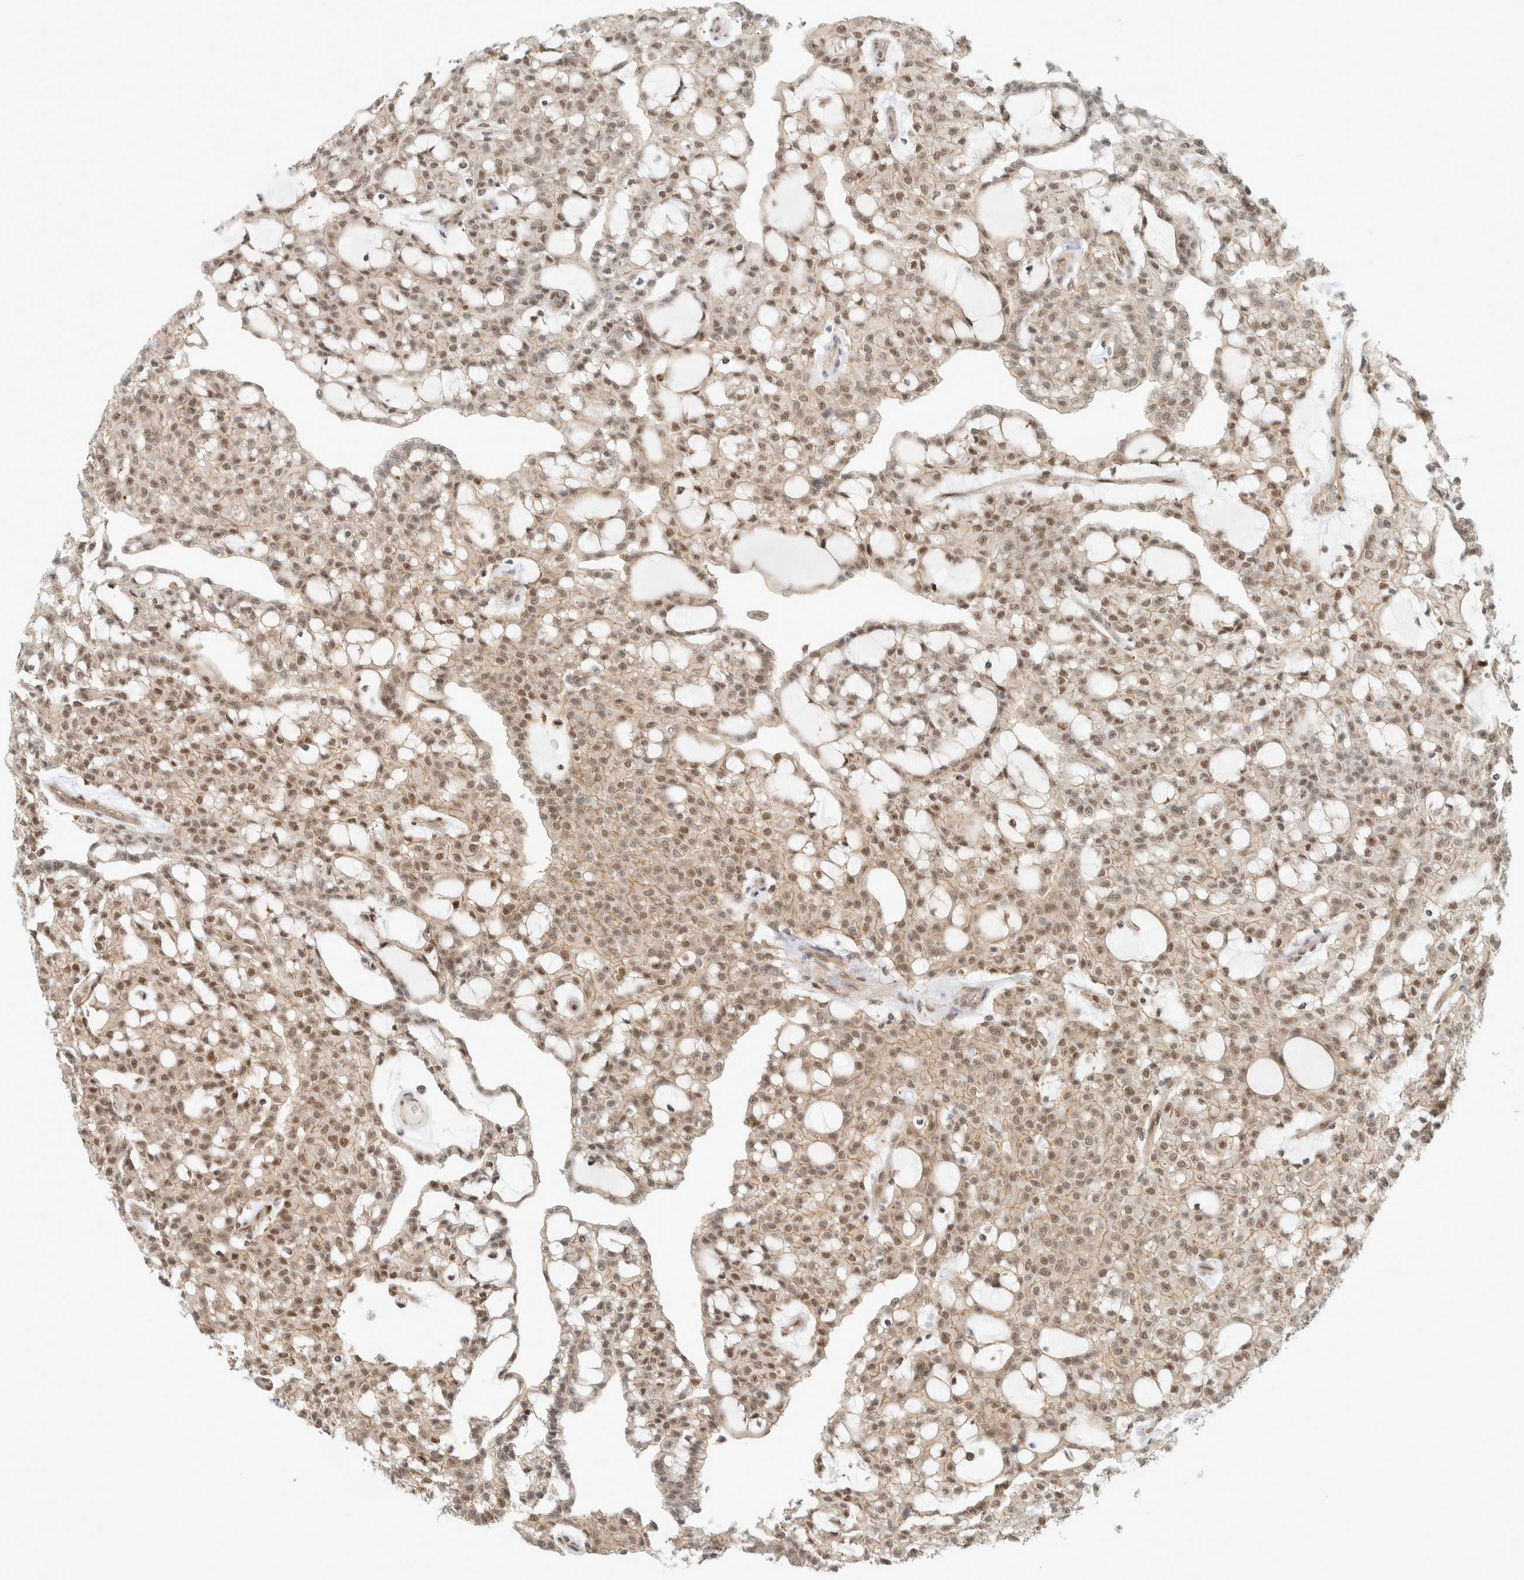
{"staining": {"intensity": "moderate", "quantity": ">75%", "location": "cytoplasmic/membranous,nuclear"}, "tissue": "renal cancer", "cell_type": "Tumor cells", "image_type": "cancer", "snomed": [{"axis": "morphology", "description": "Adenocarcinoma, NOS"}, {"axis": "topography", "description": "Kidney"}], "caption": "Approximately >75% of tumor cells in renal cancer (adenocarcinoma) display moderate cytoplasmic/membranous and nuclear protein positivity as visualized by brown immunohistochemical staining.", "gene": "TFE3", "patient": {"sex": "male", "age": 63}}